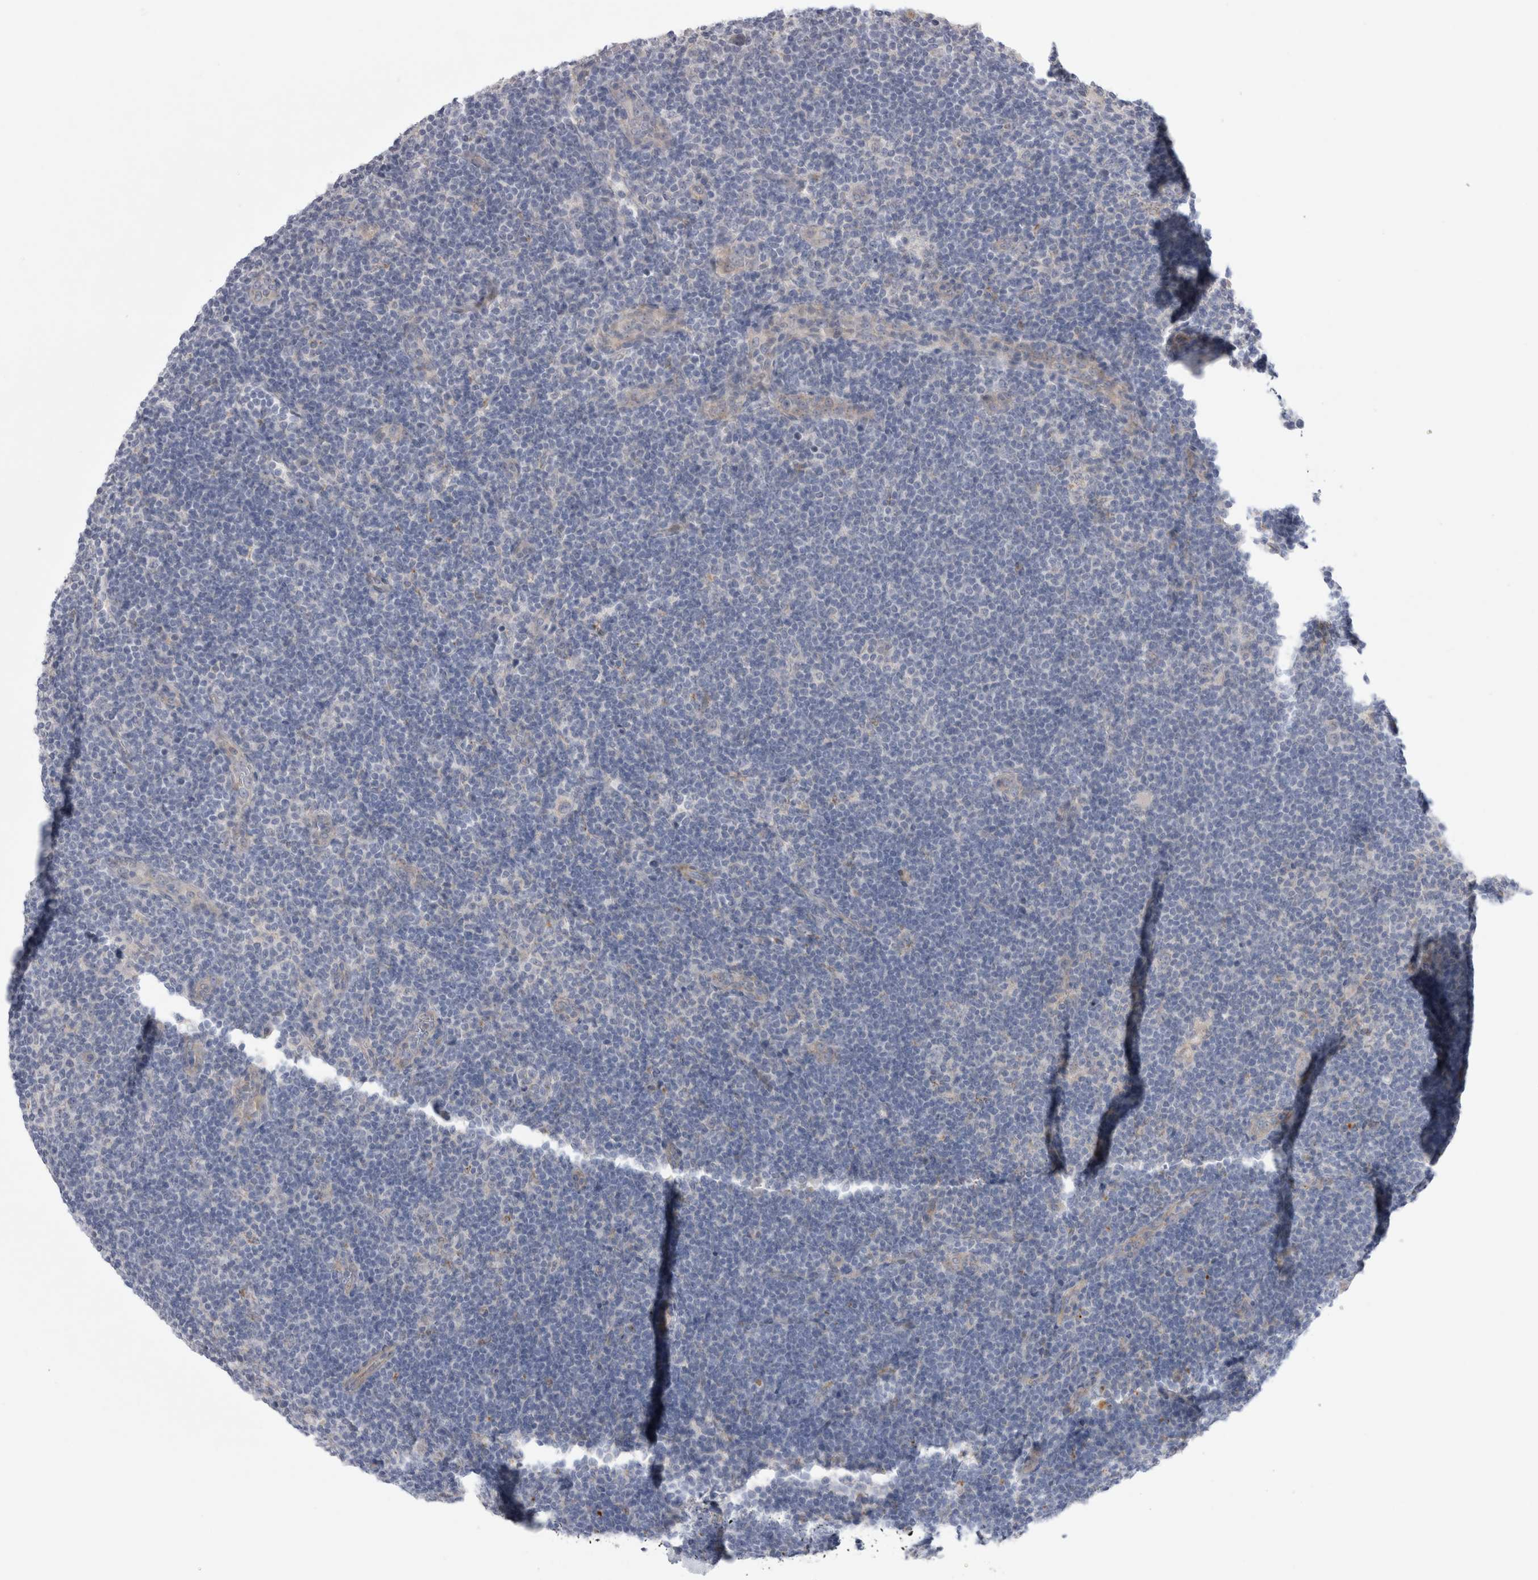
{"staining": {"intensity": "negative", "quantity": "none", "location": "none"}, "tissue": "lymphoma", "cell_type": "Tumor cells", "image_type": "cancer", "snomed": [{"axis": "morphology", "description": "Hodgkin's disease, NOS"}, {"axis": "topography", "description": "Lymph node"}], "caption": "This is a image of IHC staining of Hodgkin's disease, which shows no positivity in tumor cells.", "gene": "GAA", "patient": {"sex": "female", "age": 57}}